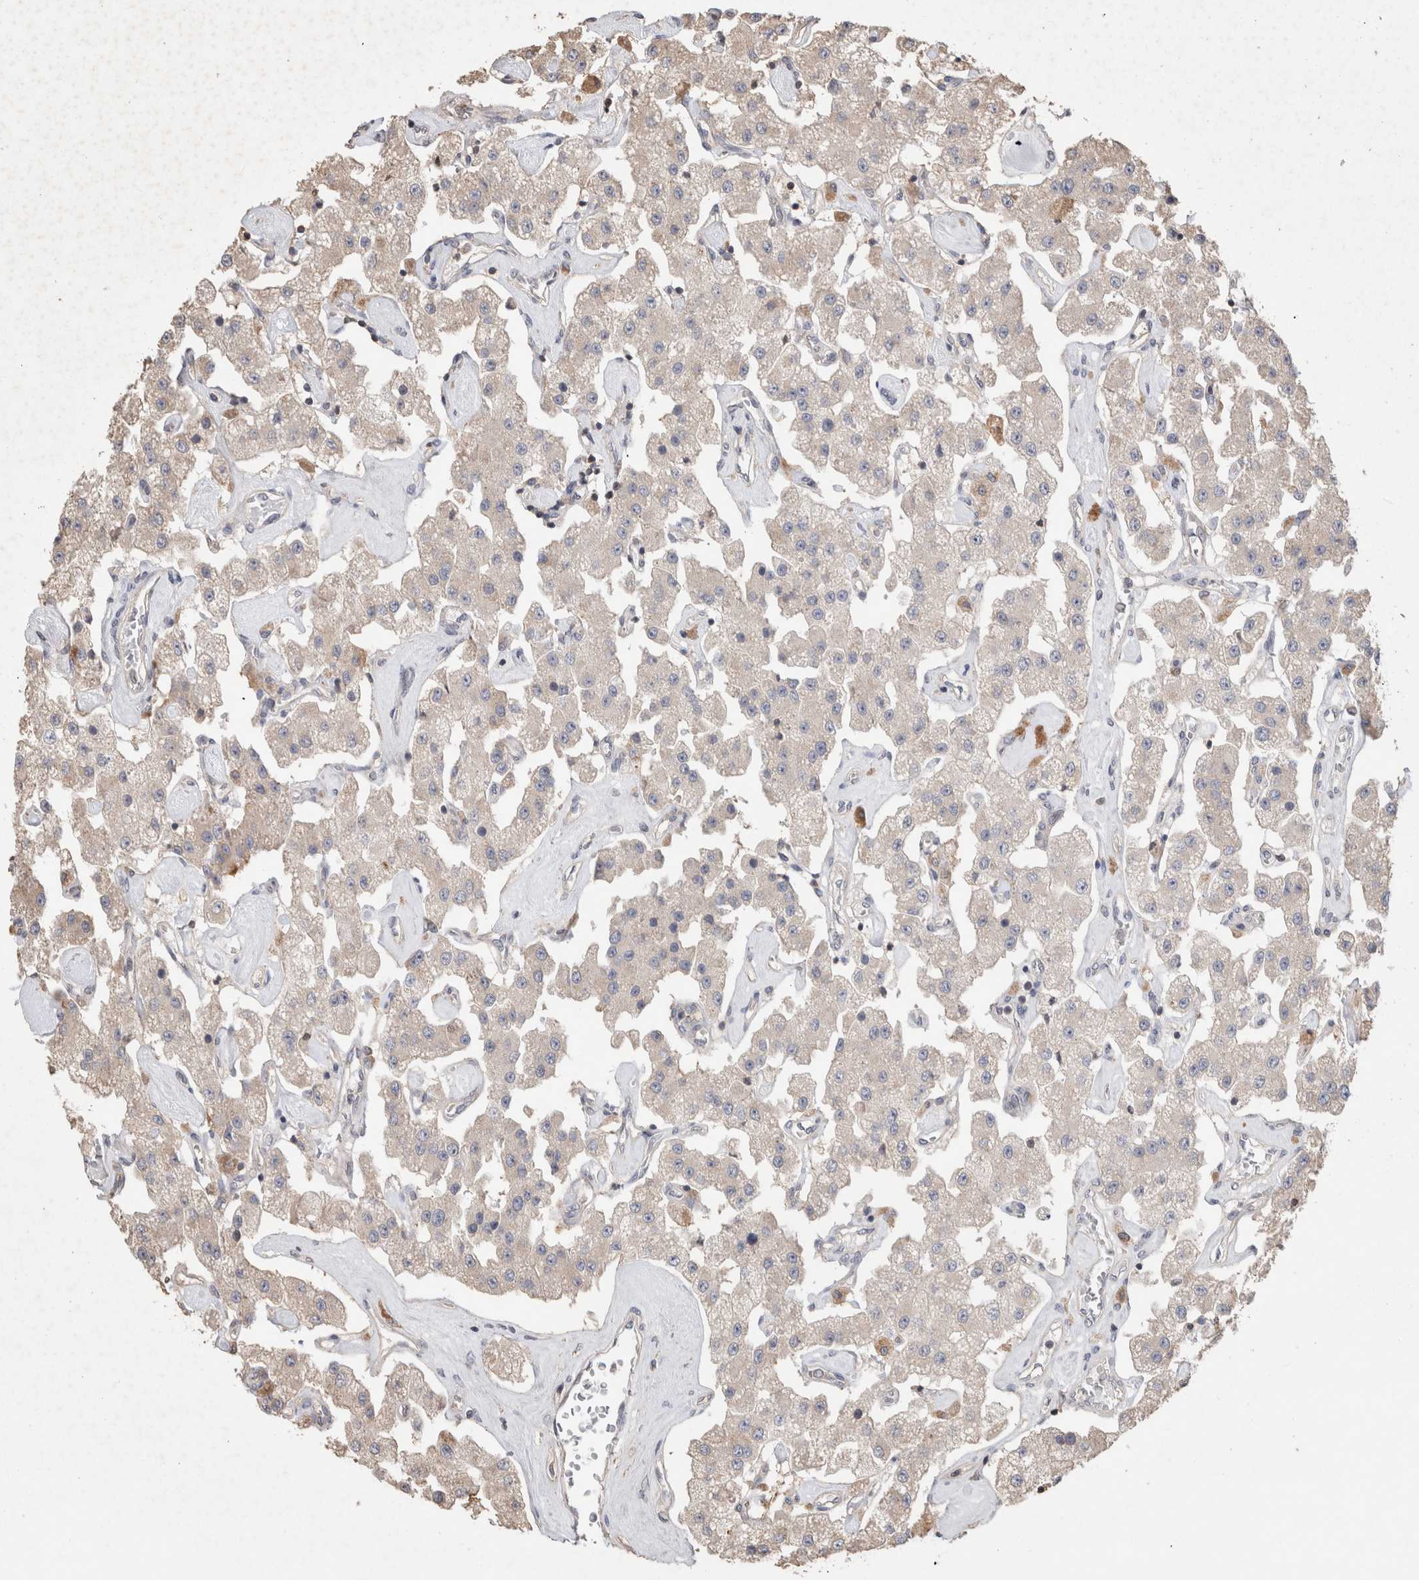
{"staining": {"intensity": "weak", "quantity": "25%-75%", "location": "cytoplasmic/membranous"}, "tissue": "carcinoid", "cell_type": "Tumor cells", "image_type": "cancer", "snomed": [{"axis": "morphology", "description": "Carcinoid, malignant, NOS"}, {"axis": "topography", "description": "Pancreas"}], "caption": "Immunohistochemical staining of human carcinoid demonstrates low levels of weak cytoplasmic/membranous protein positivity in about 25%-75% of tumor cells.", "gene": "TRIM5", "patient": {"sex": "male", "age": 41}}